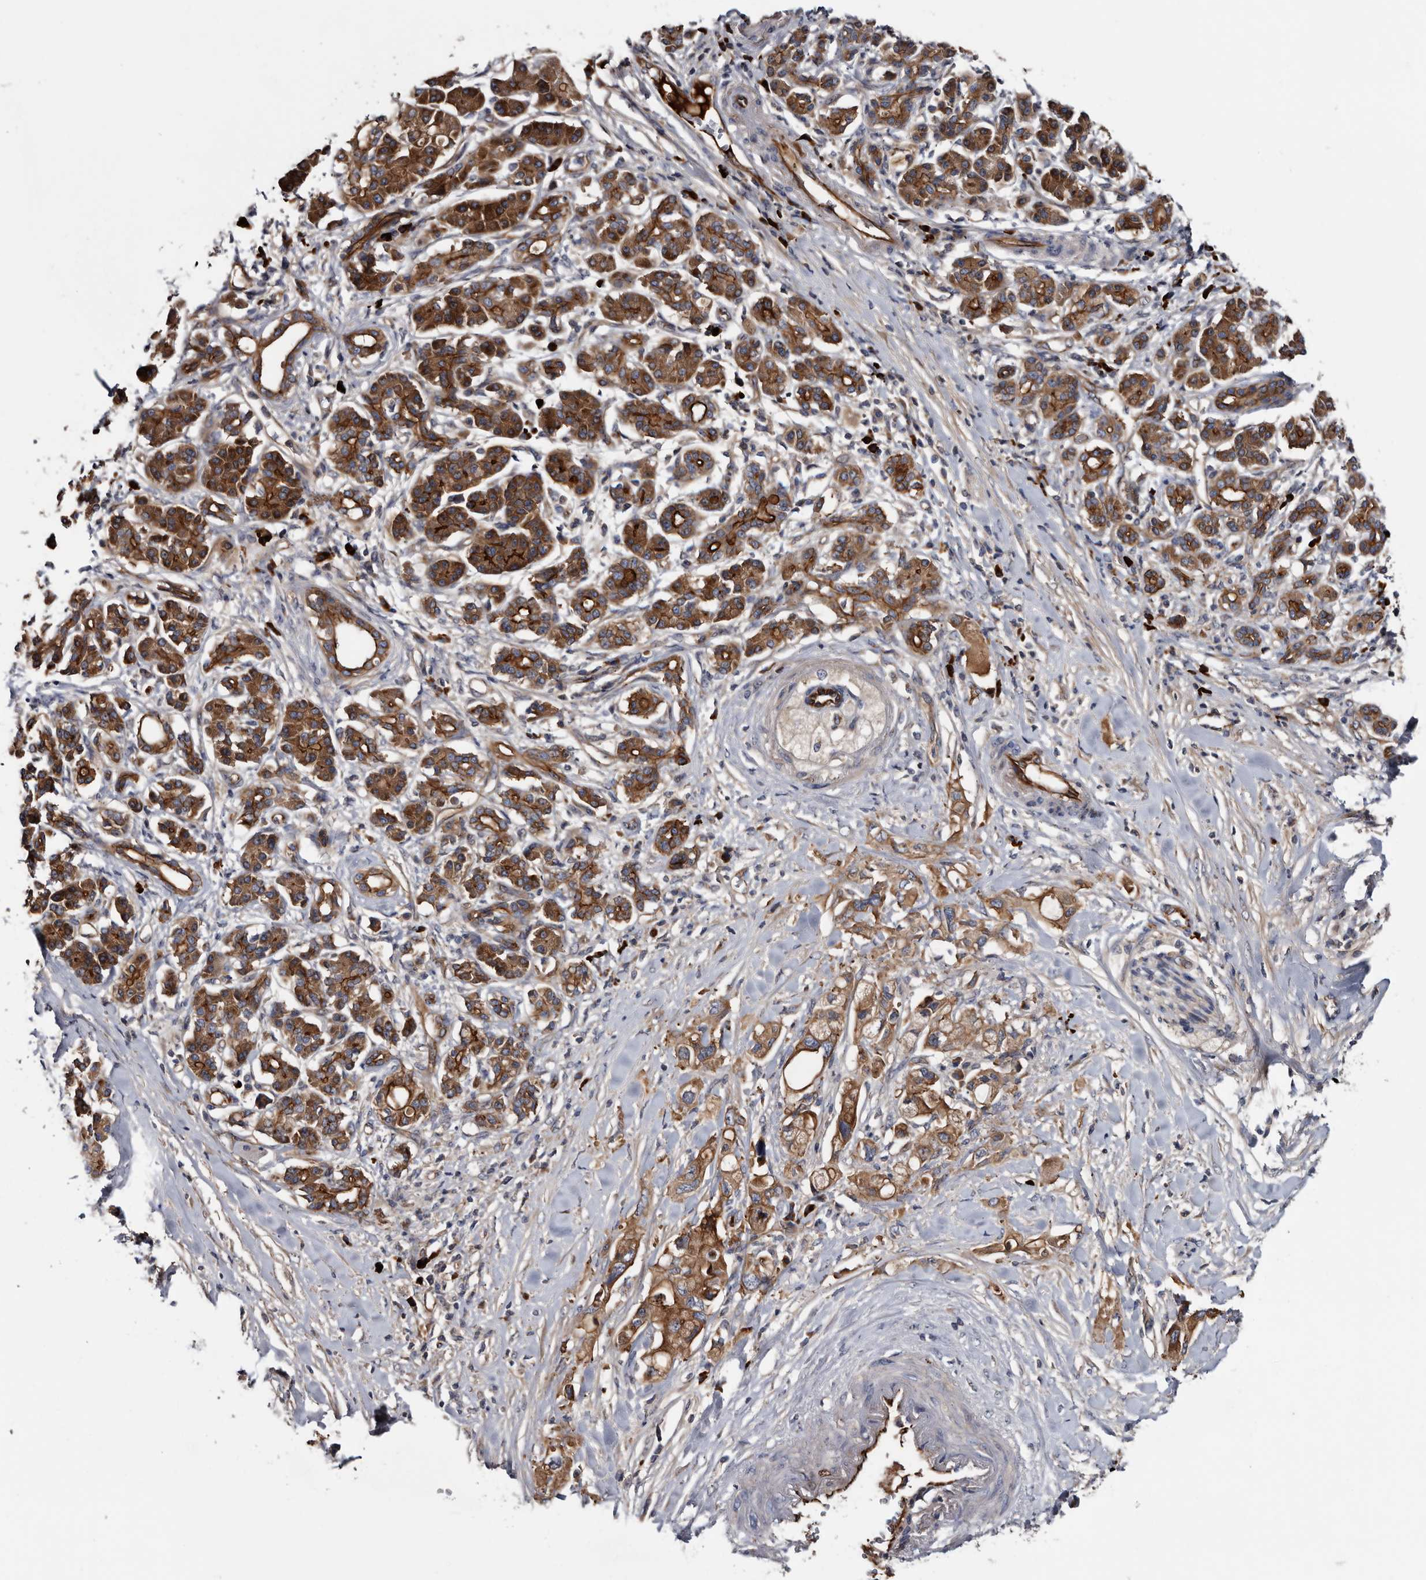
{"staining": {"intensity": "strong", "quantity": ">75%", "location": "cytoplasmic/membranous"}, "tissue": "pancreatic cancer", "cell_type": "Tumor cells", "image_type": "cancer", "snomed": [{"axis": "morphology", "description": "Adenocarcinoma, NOS"}, {"axis": "topography", "description": "Pancreas"}], "caption": "A histopathology image showing strong cytoplasmic/membranous expression in approximately >75% of tumor cells in adenocarcinoma (pancreatic), as visualized by brown immunohistochemical staining.", "gene": "TSPAN17", "patient": {"sex": "female", "age": 56}}